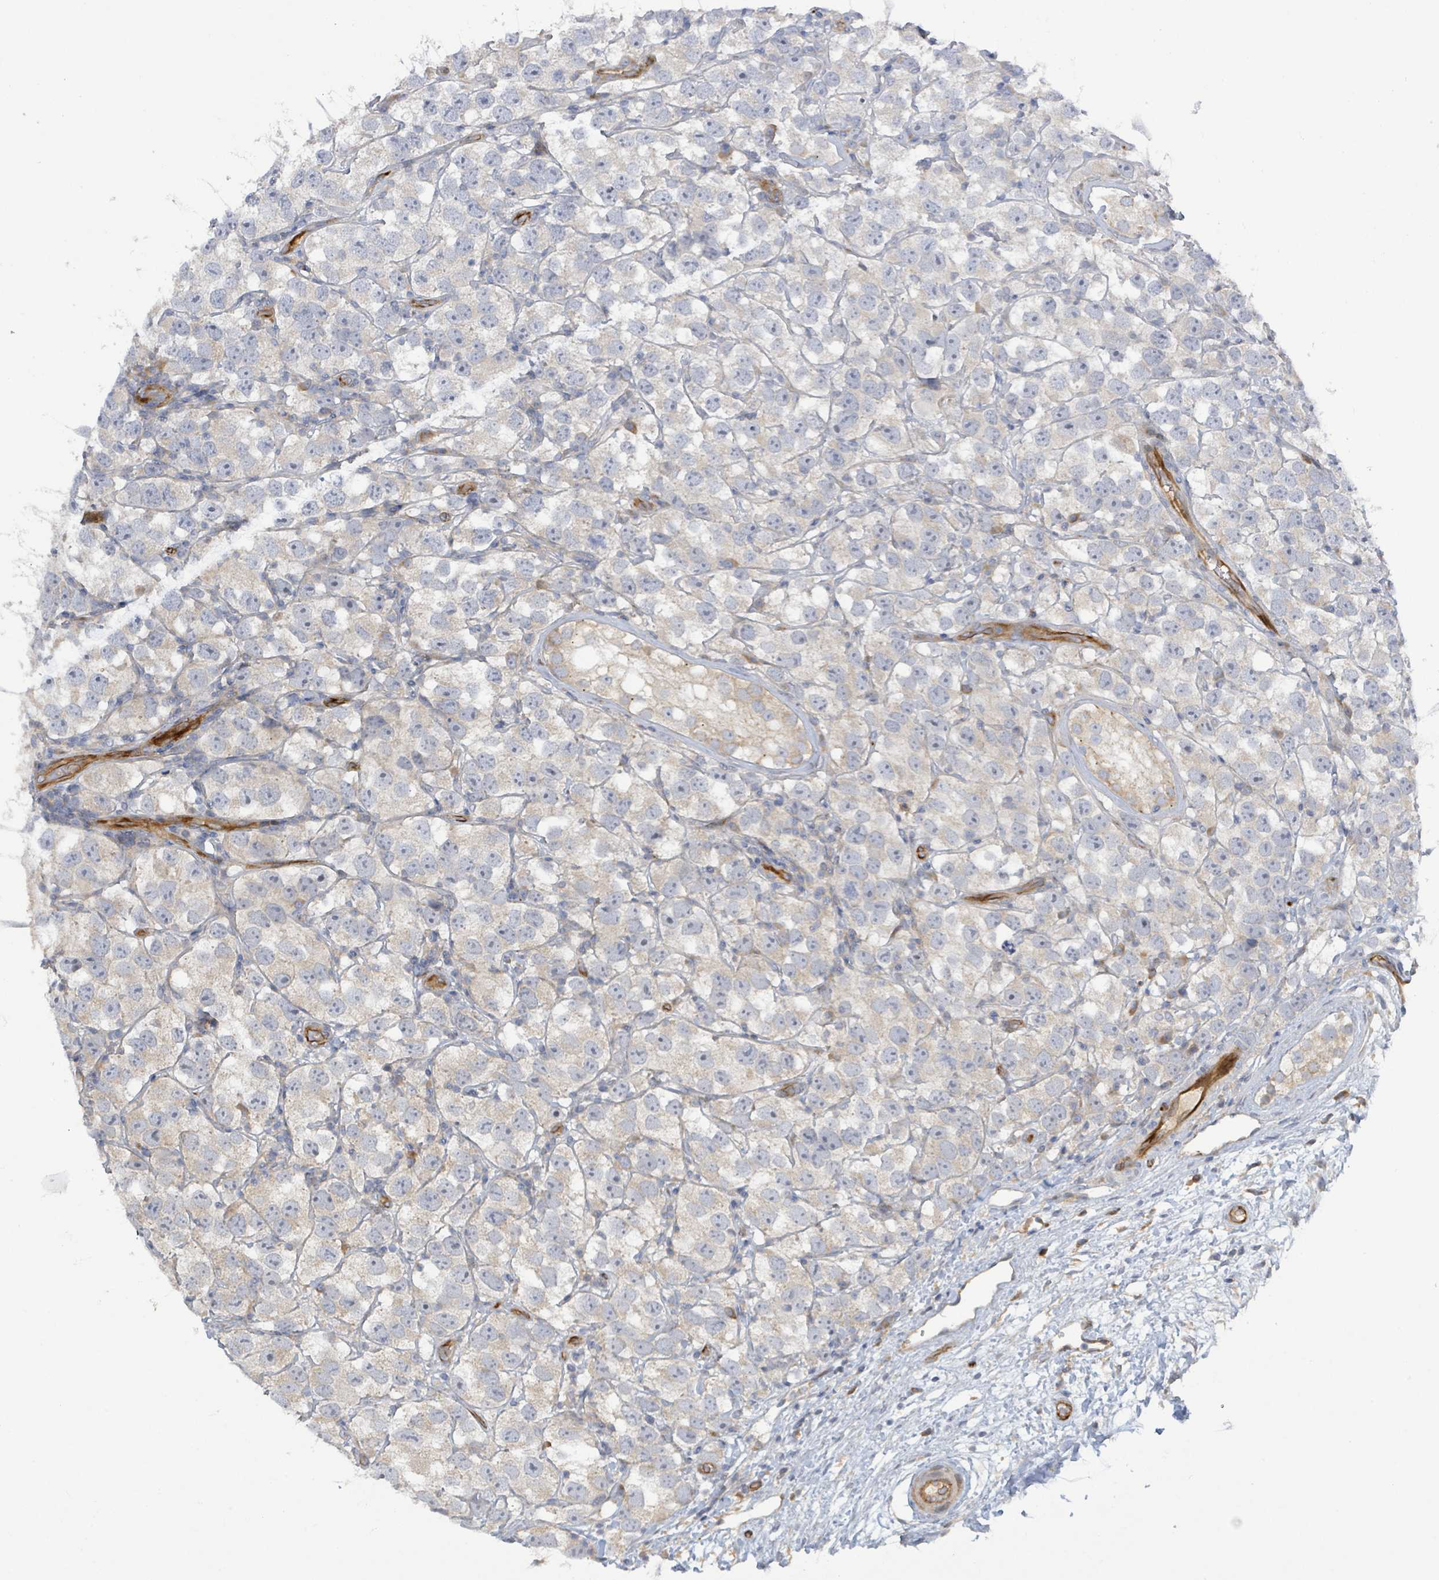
{"staining": {"intensity": "weak", "quantity": "25%-75%", "location": "cytoplasmic/membranous"}, "tissue": "testis cancer", "cell_type": "Tumor cells", "image_type": "cancer", "snomed": [{"axis": "morphology", "description": "Seminoma, NOS"}, {"axis": "topography", "description": "Testis"}], "caption": "This photomicrograph reveals testis cancer stained with IHC to label a protein in brown. The cytoplasmic/membranous of tumor cells show weak positivity for the protein. Nuclei are counter-stained blue.", "gene": "CFAP210", "patient": {"sex": "male", "age": 26}}